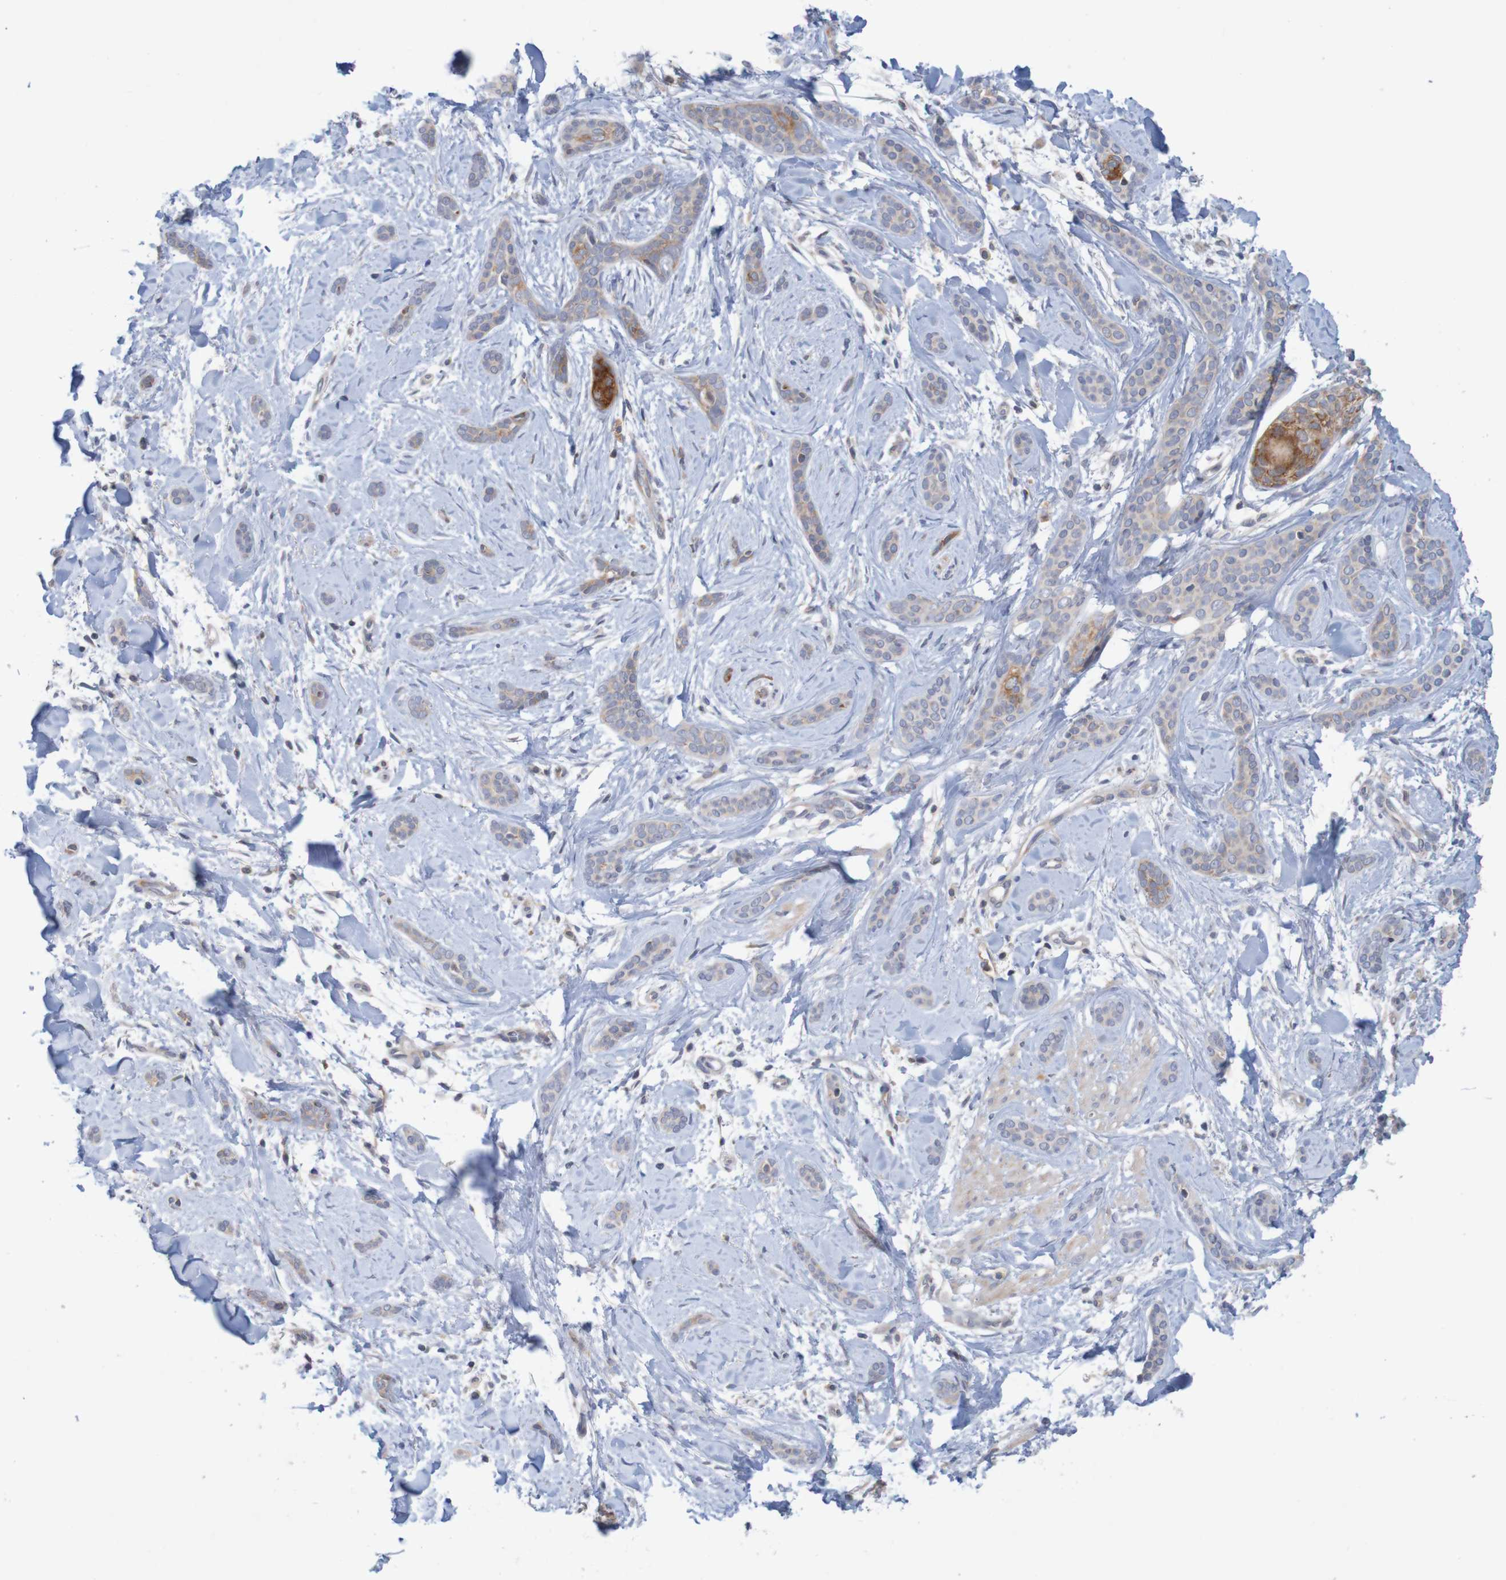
{"staining": {"intensity": "strong", "quantity": "<25%", "location": "cytoplasmic/membranous"}, "tissue": "skin cancer", "cell_type": "Tumor cells", "image_type": "cancer", "snomed": [{"axis": "morphology", "description": "Basal cell carcinoma"}, {"axis": "morphology", "description": "Adnexal tumor, benign"}, {"axis": "topography", "description": "Skin"}], "caption": "Immunohistochemical staining of skin cancer (basal cell carcinoma) demonstrates medium levels of strong cytoplasmic/membranous protein positivity in about <25% of tumor cells.", "gene": "NAV2", "patient": {"sex": "female", "age": 42}}